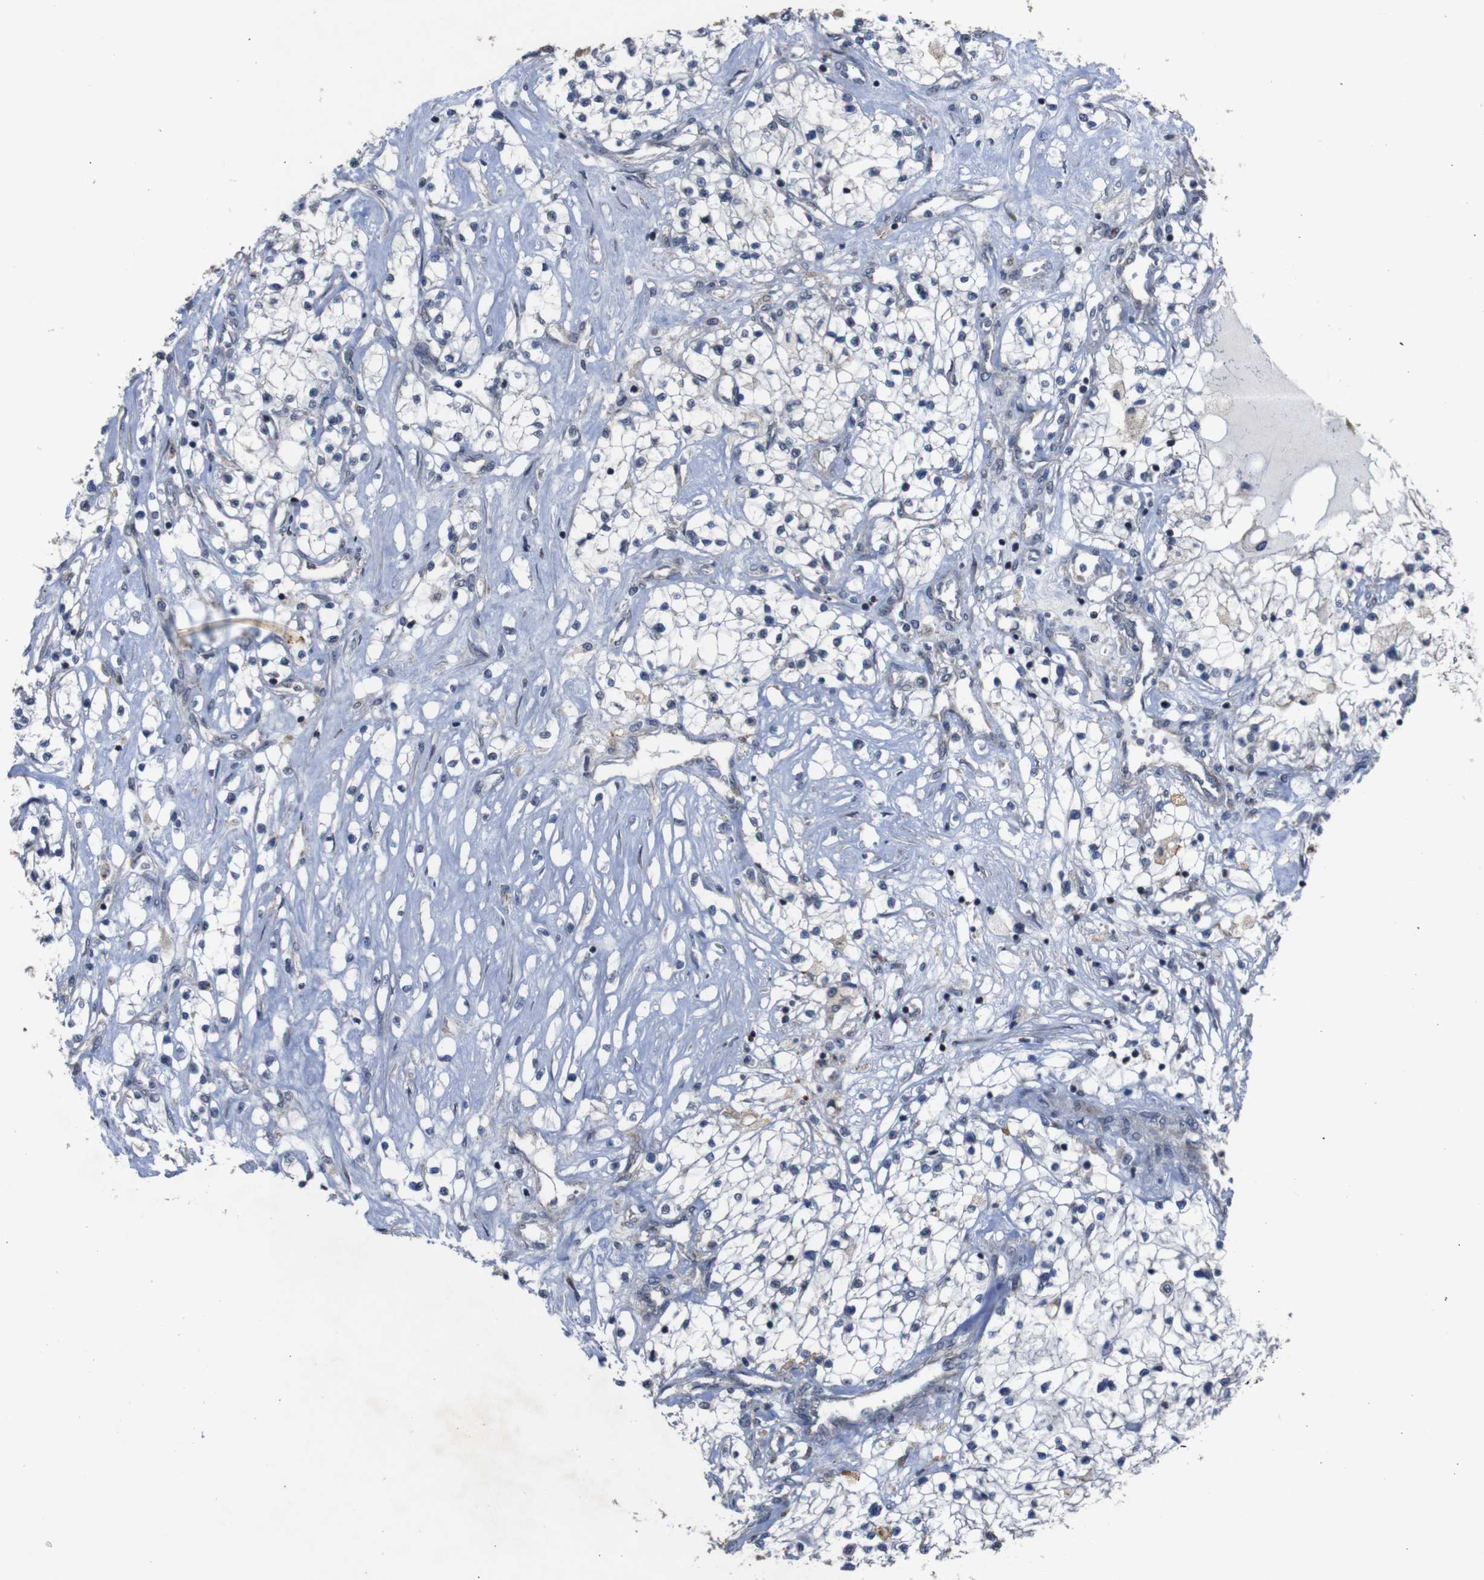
{"staining": {"intensity": "weak", "quantity": "<25%", "location": "cytoplasmic/membranous"}, "tissue": "renal cancer", "cell_type": "Tumor cells", "image_type": "cancer", "snomed": [{"axis": "morphology", "description": "Adenocarcinoma, NOS"}, {"axis": "topography", "description": "Kidney"}], "caption": "Immunohistochemical staining of human adenocarcinoma (renal) exhibits no significant expression in tumor cells.", "gene": "ATP7B", "patient": {"sex": "male", "age": 68}}